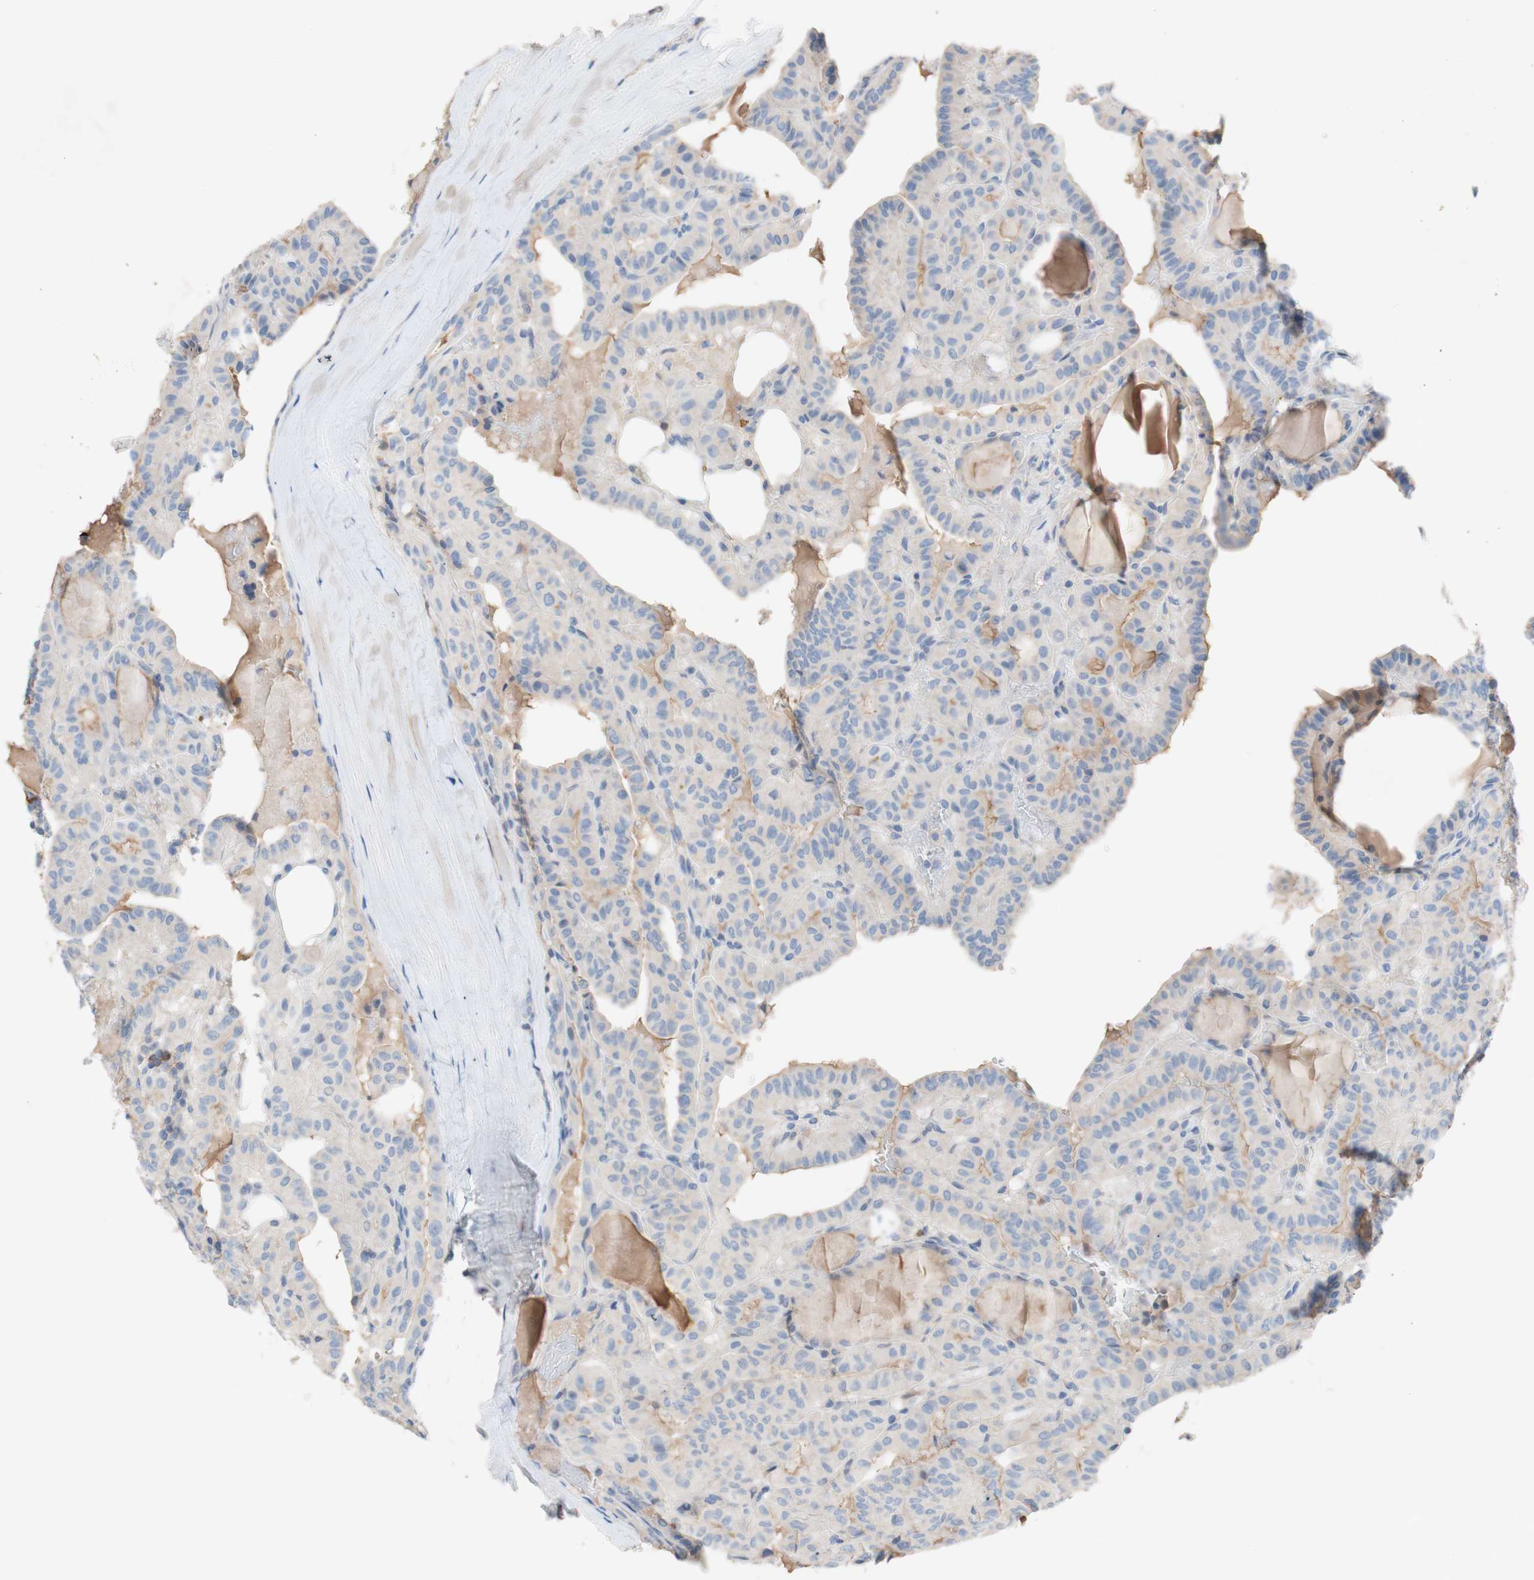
{"staining": {"intensity": "weak", "quantity": ">75%", "location": "cytoplasmic/membranous"}, "tissue": "head and neck cancer", "cell_type": "Tumor cells", "image_type": "cancer", "snomed": [{"axis": "morphology", "description": "Squamous cell carcinoma, NOS"}, {"axis": "topography", "description": "Oral tissue"}, {"axis": "topography", "description": "Head-Neck"}], "caption": "Weak cytoplasmic/membranous positivity is identified in approximately >75% of tumor cells in head and neck cancer.", "gene": "PACSIN1", "patient": {"sex": "female", "age": 50}}